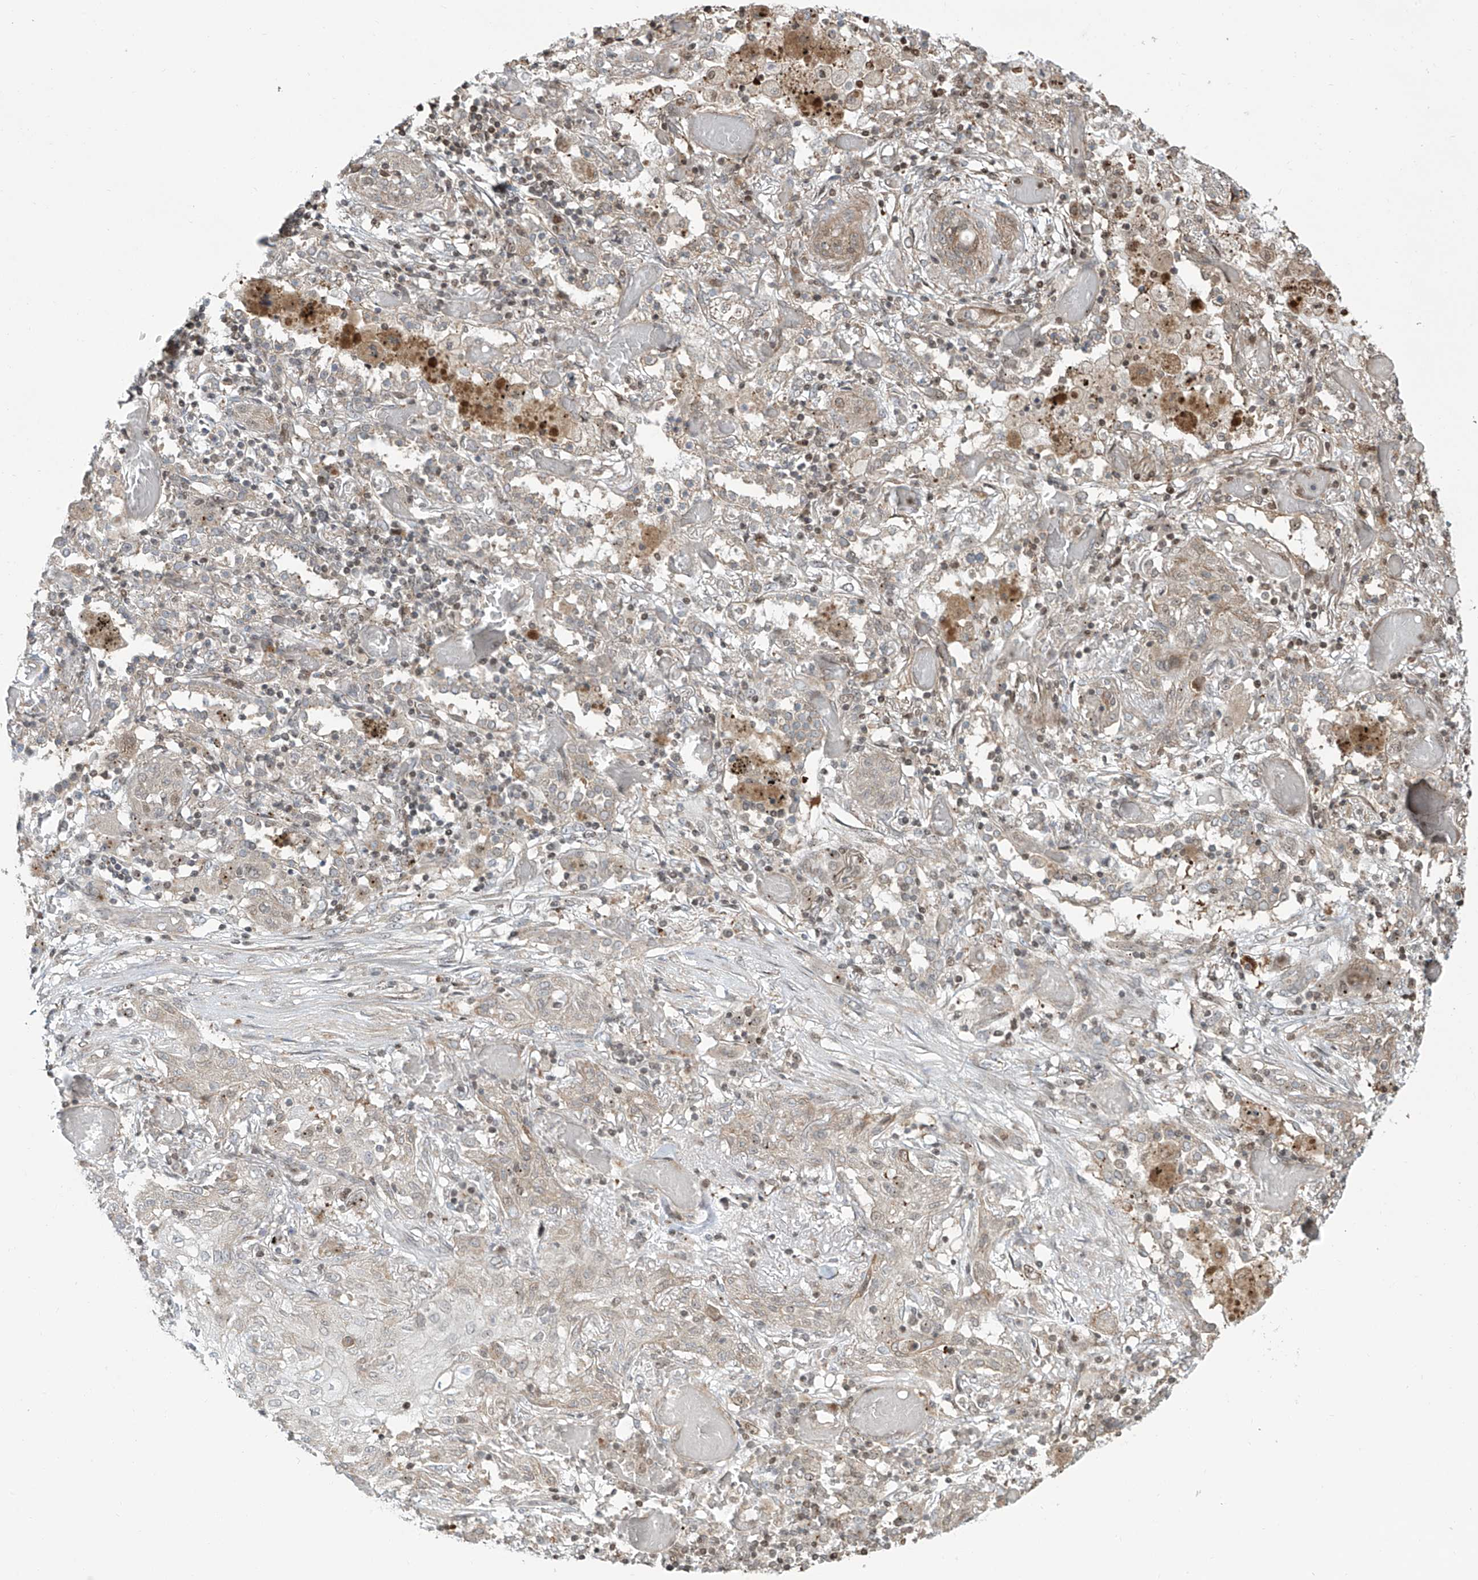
{"staining": {"intensity": "weak", "quantity": "<25%", "location": "cytoplasmic/membranous"}, "tissue": "lung cancer", "cell_type": "Tumor cells", "image_type": "cancer", "snomed": [{"axis": "morphology", "description": "Squamous cell carcinoma, NOS"}, {"axis": "topography", "description": "Lung"}], "caption": "An immunohistochemistry micrograph of squamous cell carcinoma (lung) is shown. There is no staining in tumor cells of squamous cell carcinoma (lung).", "gene": "VMP1", "patient": {"sex": "female", "age": 47}}